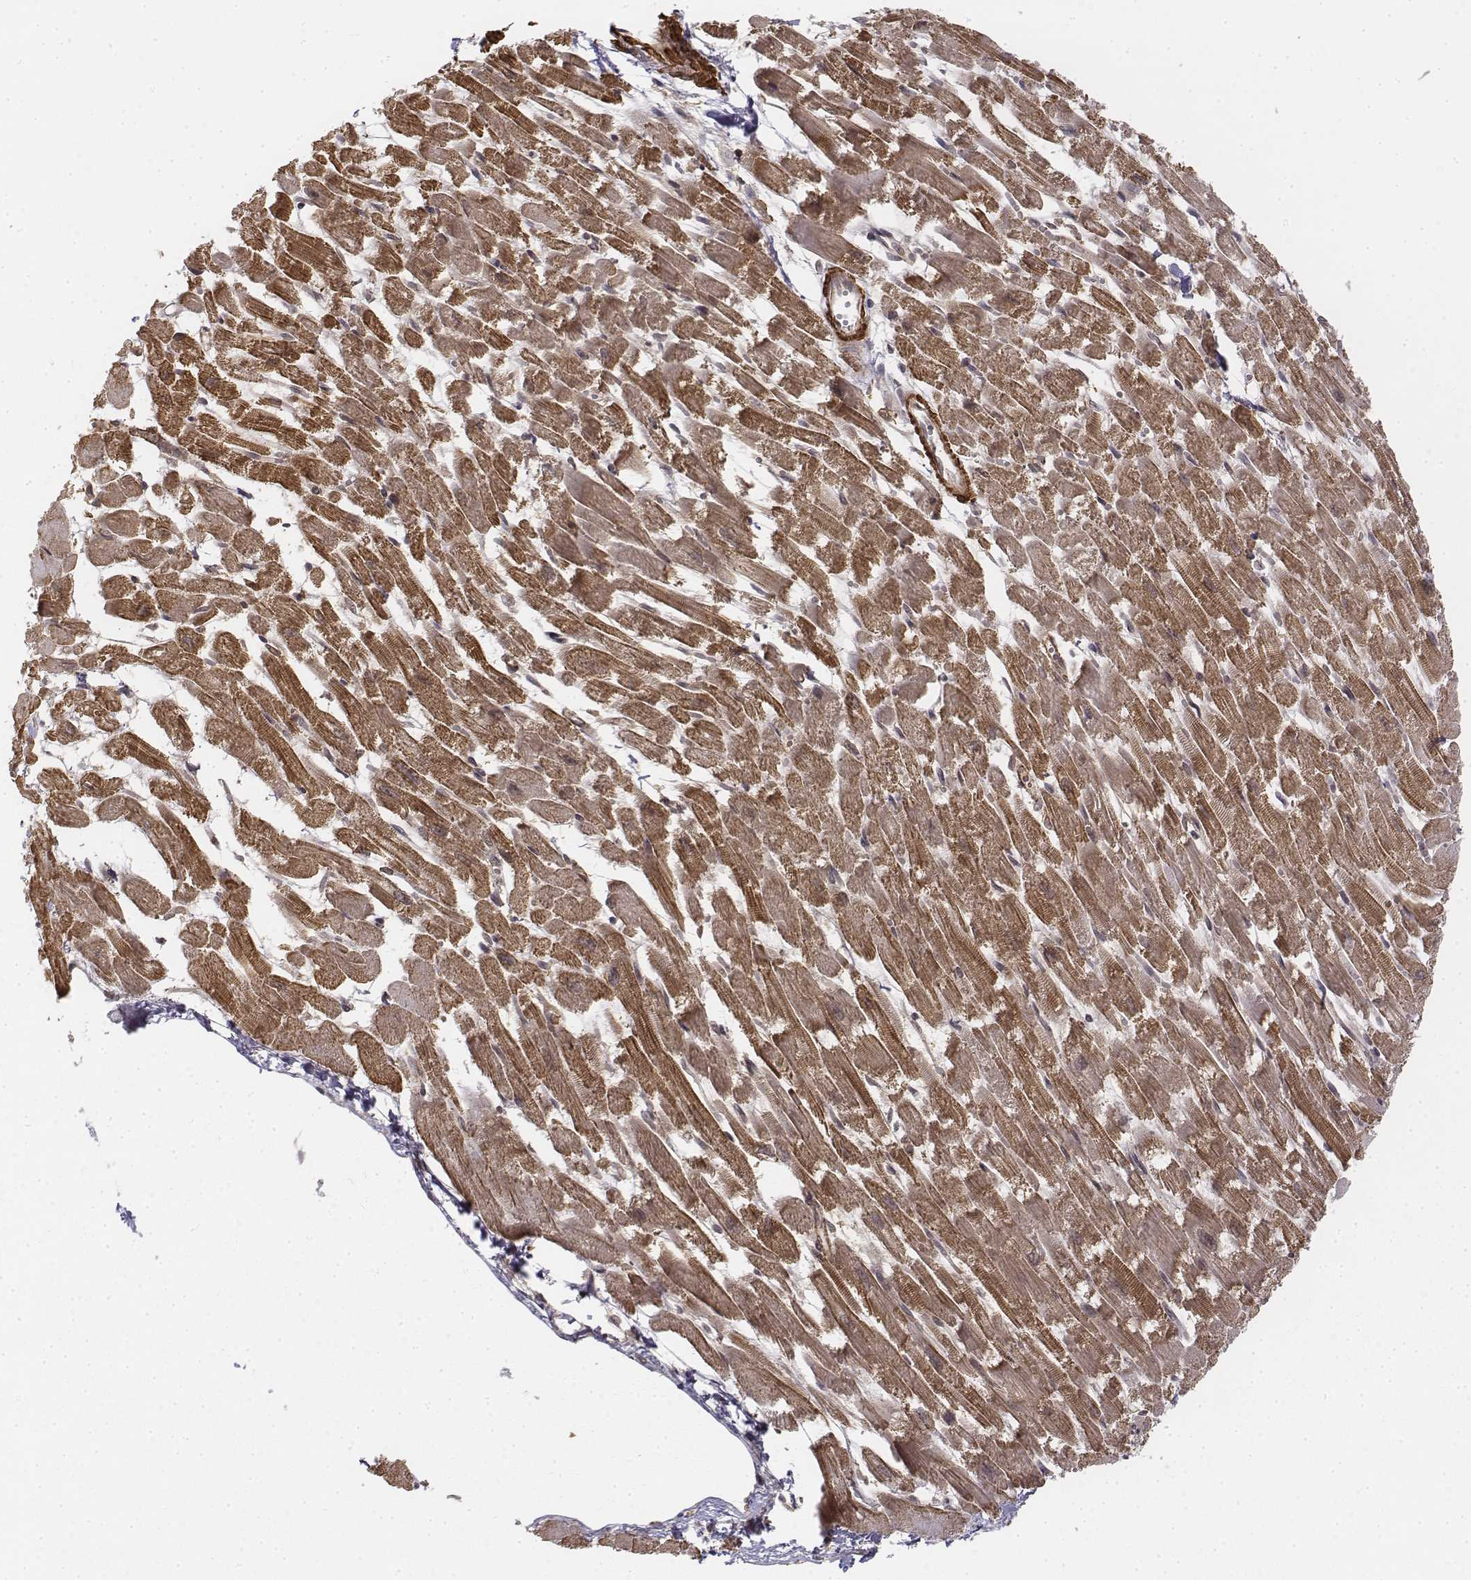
{"staining": {"intensity": "moderate", "quantity": ">75%", "location": "cytoplasmic/membranous"}, "tissue": "heart muscle", "cell_type": "Cardiomyocytes", "image_type": "normal", "snomed": [{"axis": "morphology", "description": "Normal tissue, NOS"}, {"axis": "topography", "description": "Heart"}], "caption": "DAB immunohistochemical staining of benign human heart muscle displays moderate cytoplasmic/membranous protein positivity in approximately >75% of cardiomyocytes. (Stains: DAB (3,3'-diaminobenzidine) in brown, nuclei in blue, Microscopy: brightfield microscopy at high magnification).", "gene": "ZFYVE19", "patient": {"sex": "female", "age": 52}}